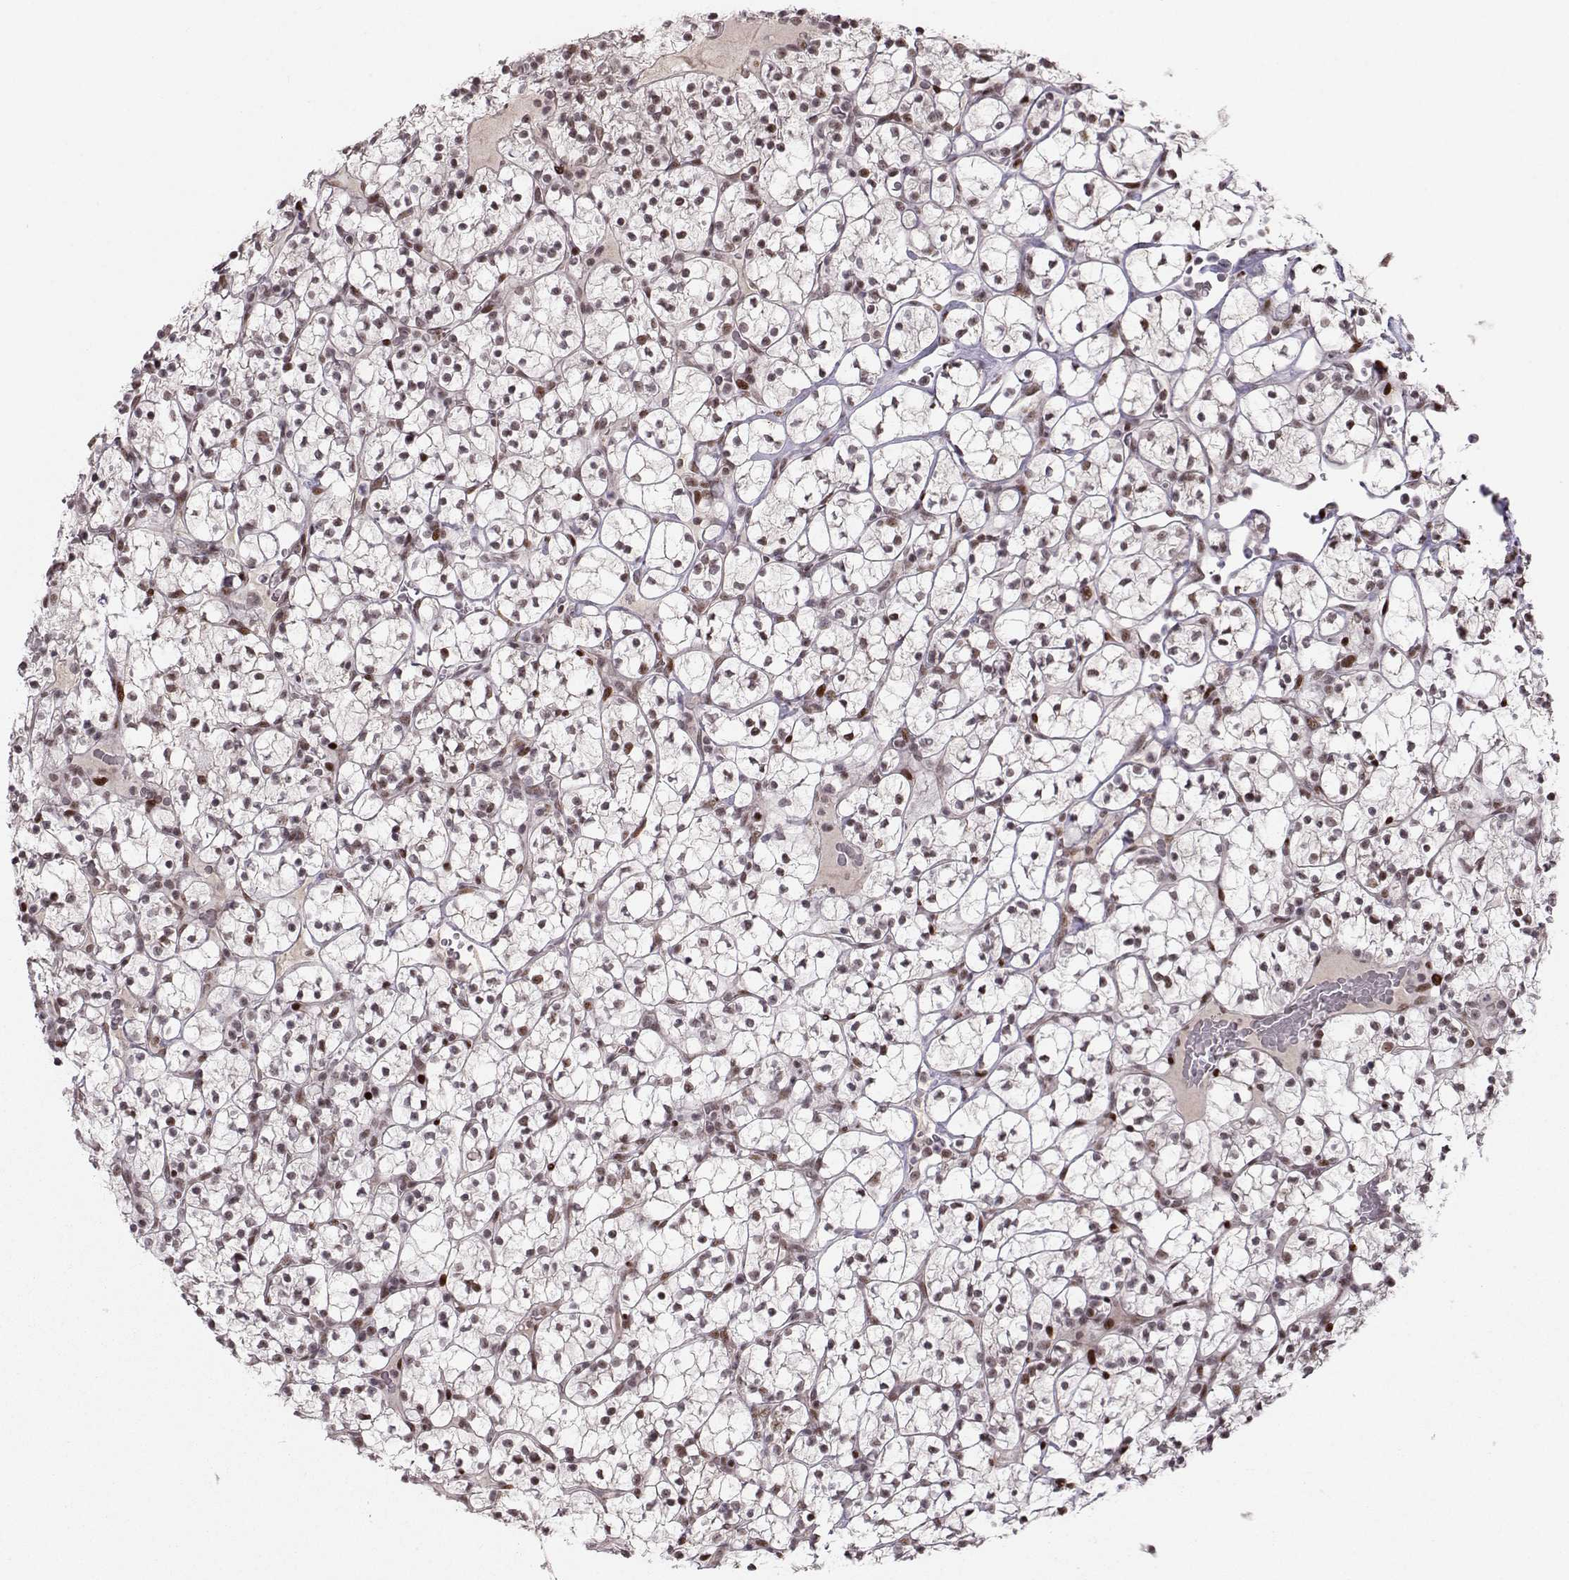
{"staining": {"intensity": "moderate", "quantity": "<25%", "location": "nuclear"}, "tissue": "renal cancer", "cell_type": "Tumor cells", "image_type": "cancer", "snomed": [{"axis": "morphology", "description": "Adenocarcinoma, NOS"}, {"axis": "topography", "description": "Kidney"}], "caption": "Adenocarcinoma (renal) stained for a protein displays moderate nuclear positivity in tumor cells.", "gene": "SNAPC2", "patient": {"sex": "female", "age": 89}}